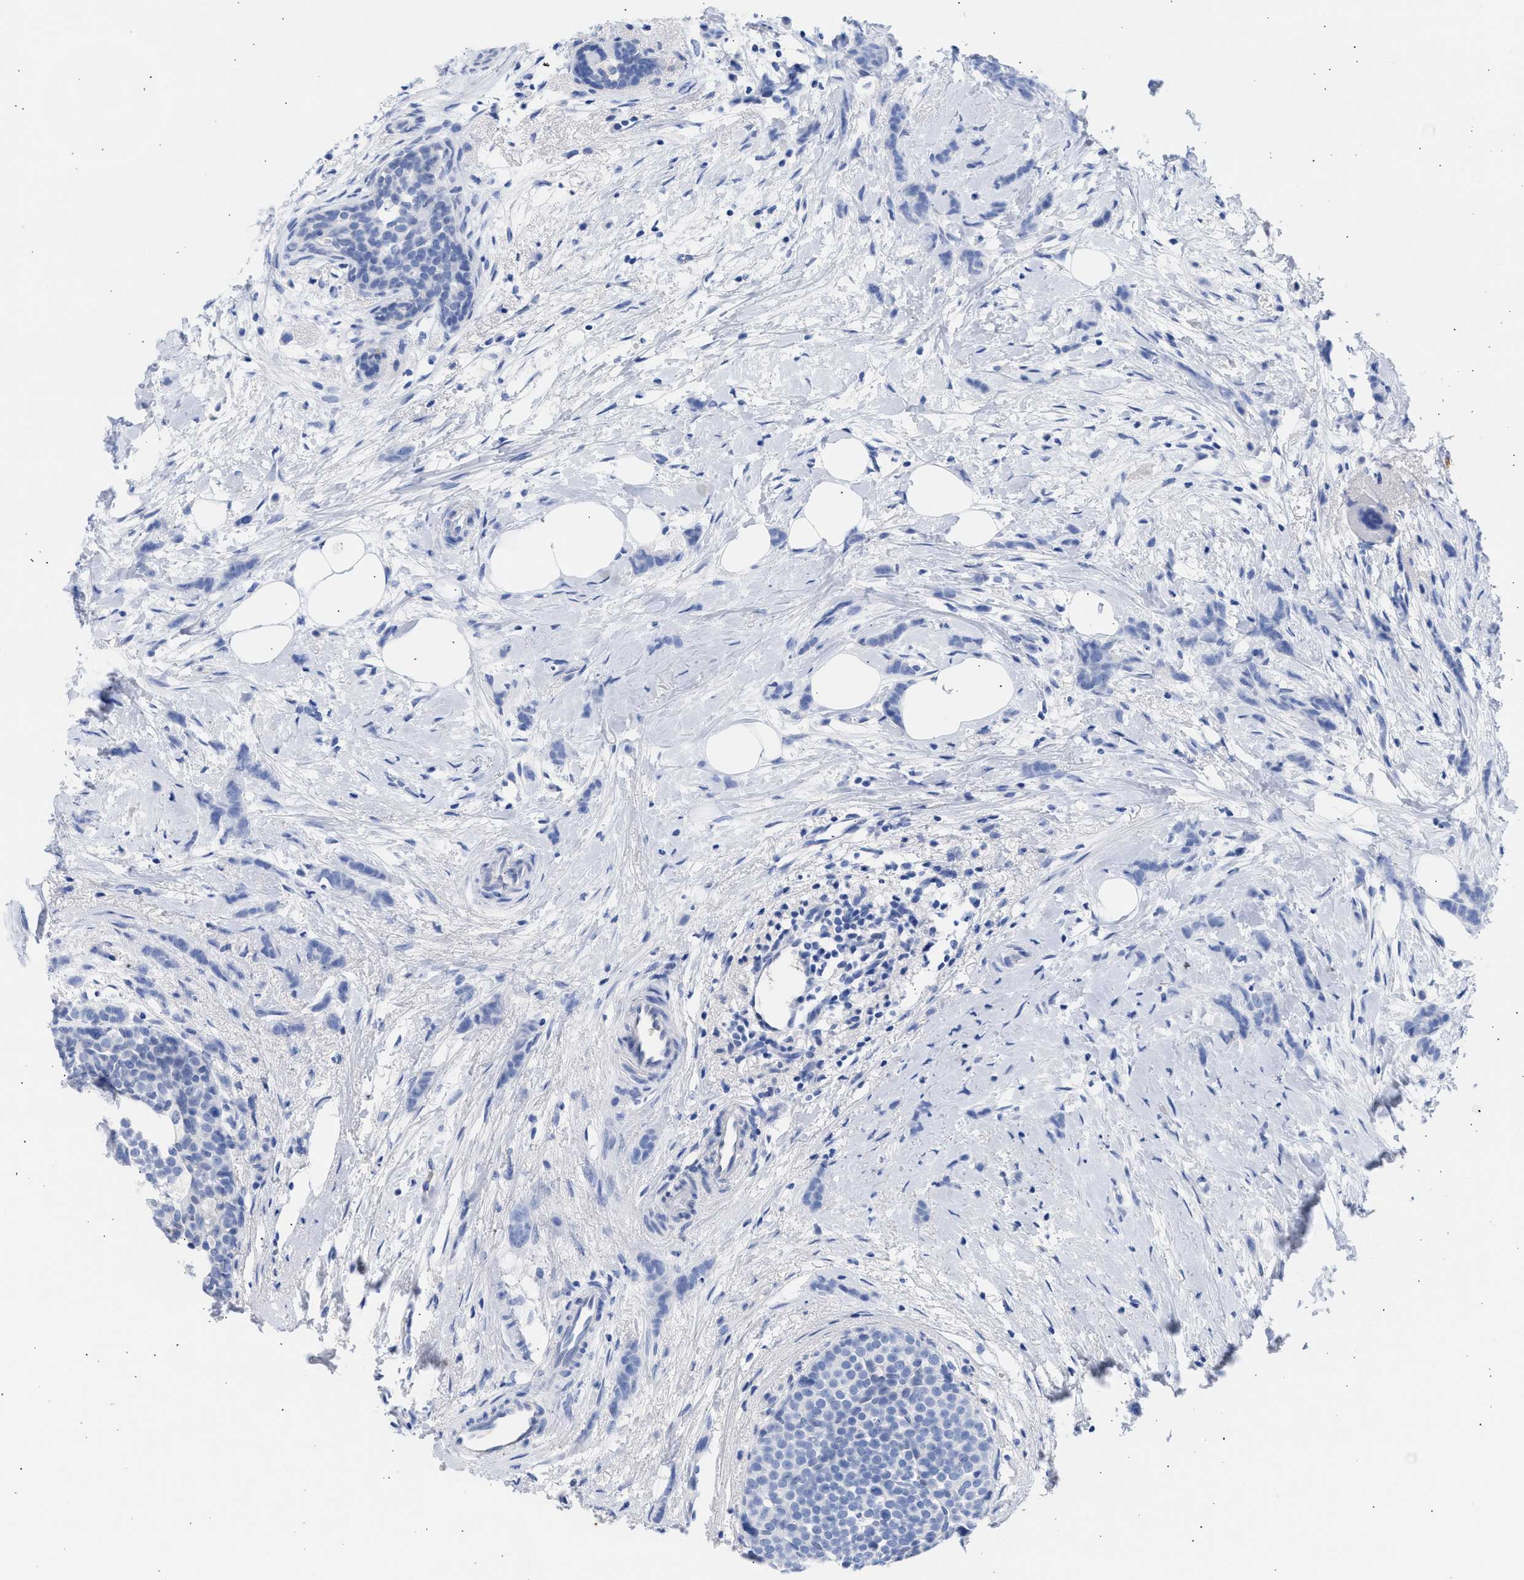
{"staining": {"intensity": "negative", "quantity": "none", "location": "none"}, "tissue": "breast cancer", "cell_type": "Tumor cells", "image_type": "cancer", "snomed": [{"axis": "morphology", "description": "Lobular carcinoma, in situ"}, {"axis": "morphology", "description": "Lobular carcinoma"}, {"axis": "topography", "description": "Breast"}], "caption": "A high-resolution image shows immunohistochemistry staining of breast cancer, which shows no significant expression in tumor cells.", "gene": "RSPH1", "patient": {"sex": "female", "age": 41}}